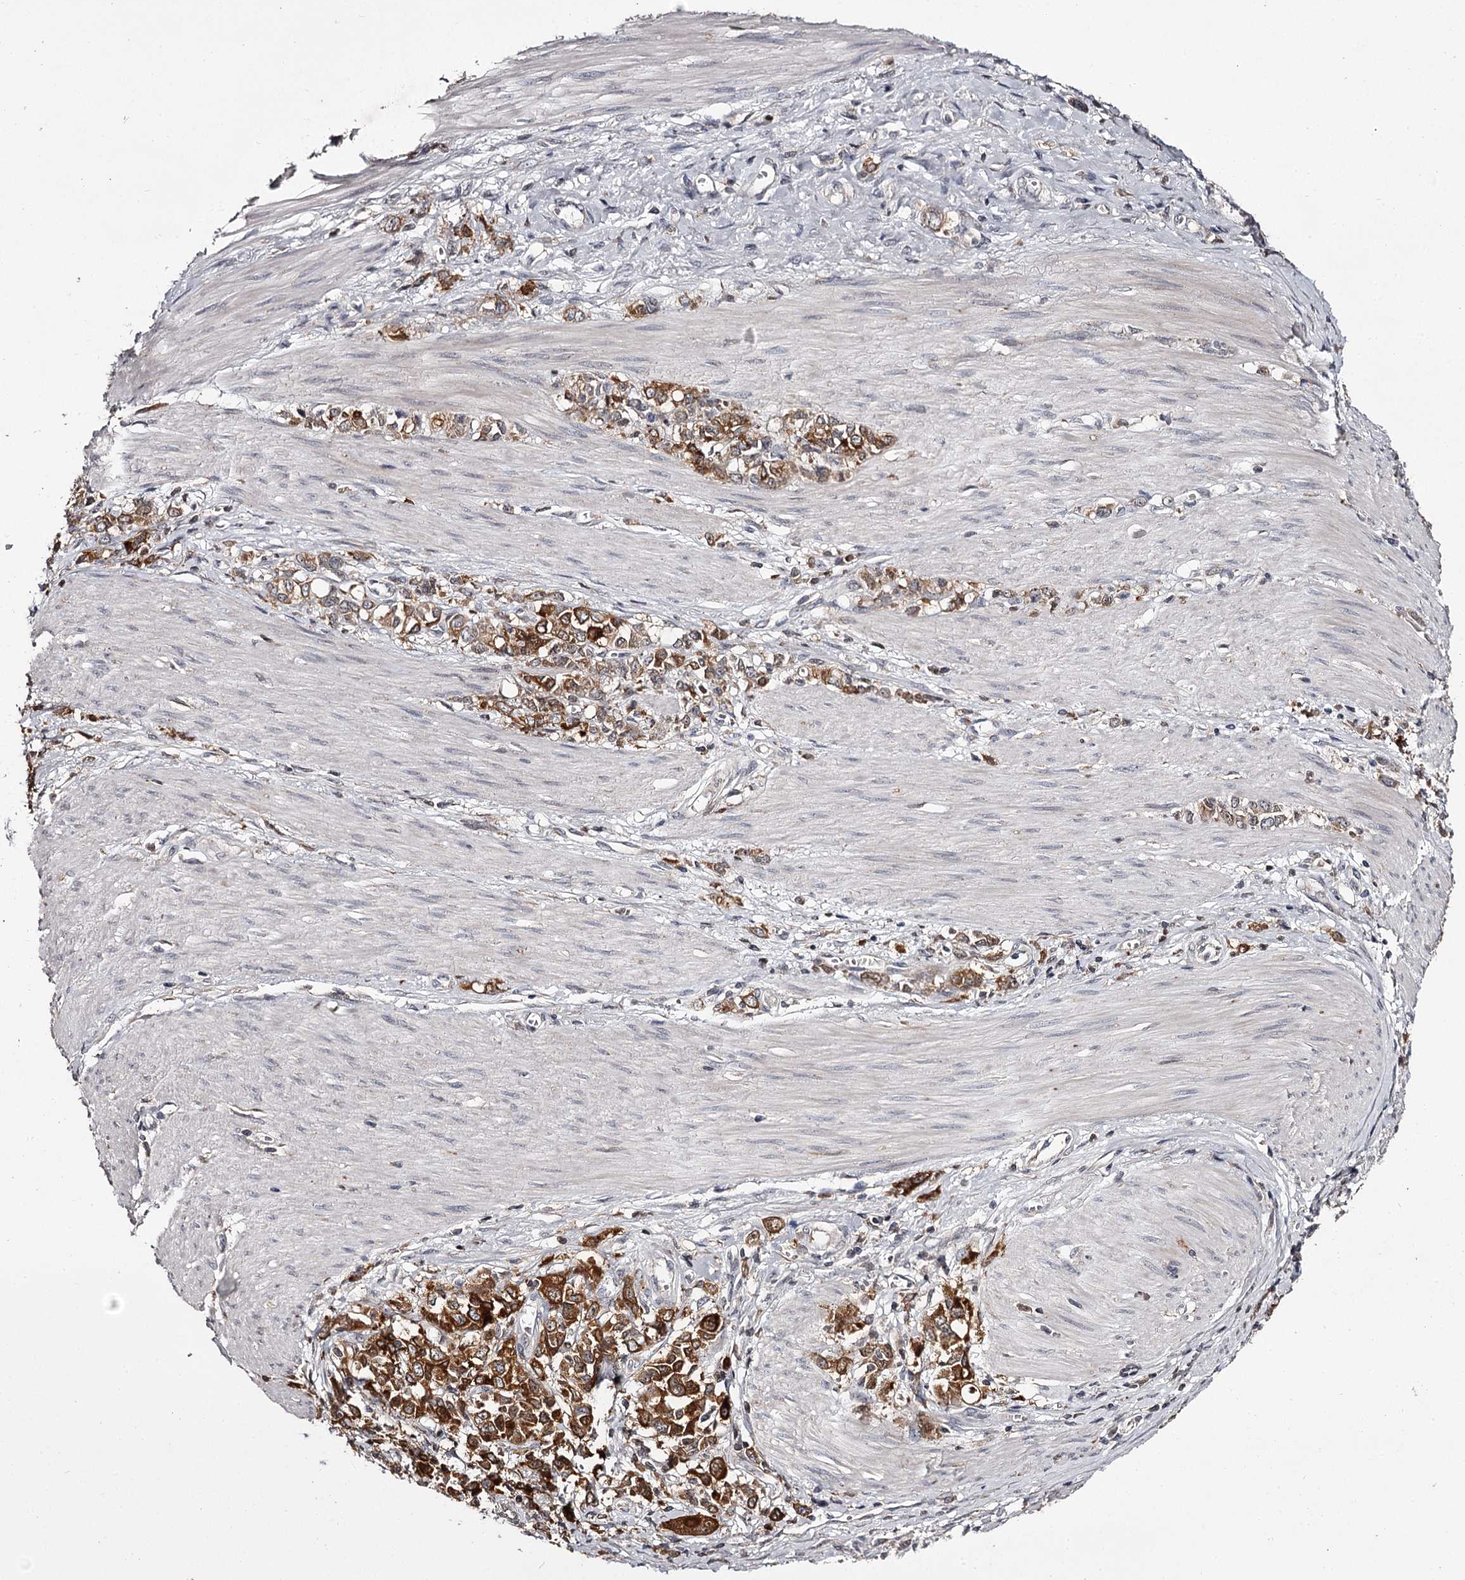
{"staining": {"intensity": "moderate", "quantity": ">75%", "location": "cytoplasmic/membranous"}, "tissue": "stomach cancer", "cell_type": "Tumor cells", "image_type": "cancer", "snomed": [{"axis": "morphology", "description": "Adenocarcinoma, NOS"}, {"axis": "topography", "description": "Stomach"}], "caption": "Stomach cancer stained for a protein displays moderate cytoplasmic/membranous positivity in tumor cells.", "gene": "SLC32A1", "patient": {"sex": "female", "age": 76}}